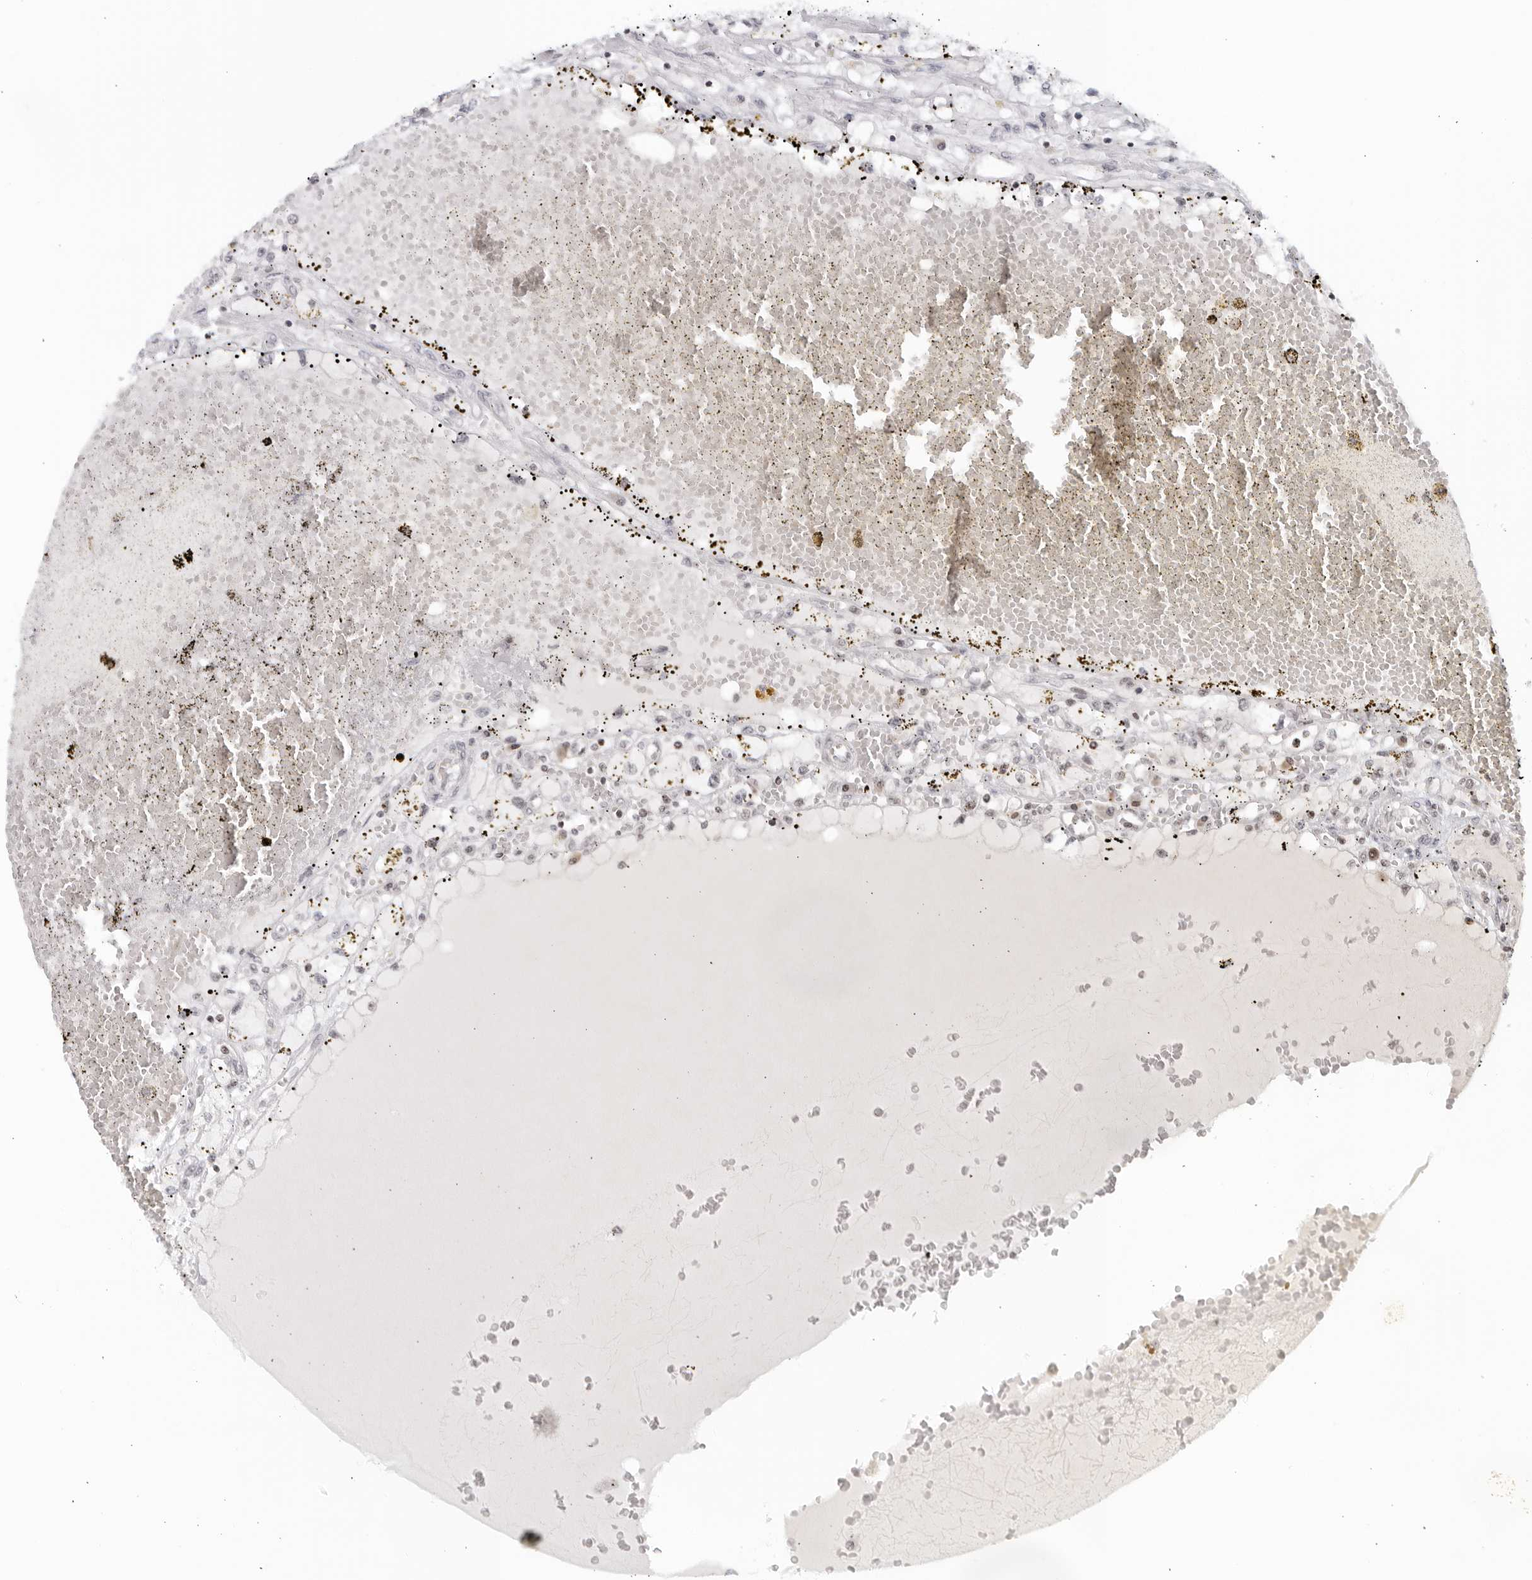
{"staining": {"intensity": "negative", "quantity": "none", "location": "none"}, "tissue": "renal cancer", "cell_type": "Tumor cells", "image_type": "cancer", "snomed": [{"axis": "morphology", "description": "Adenocarcinoma, NOS"}, {"axis": "topography", "description": "Kidney"}], "caption": "The histopathology image shows no significant positivity in tumor cells of renal cancer (adenocarcinoma).", "gene": "RAB11FIP3", "patient": {"sex": "male", "age": 56}}